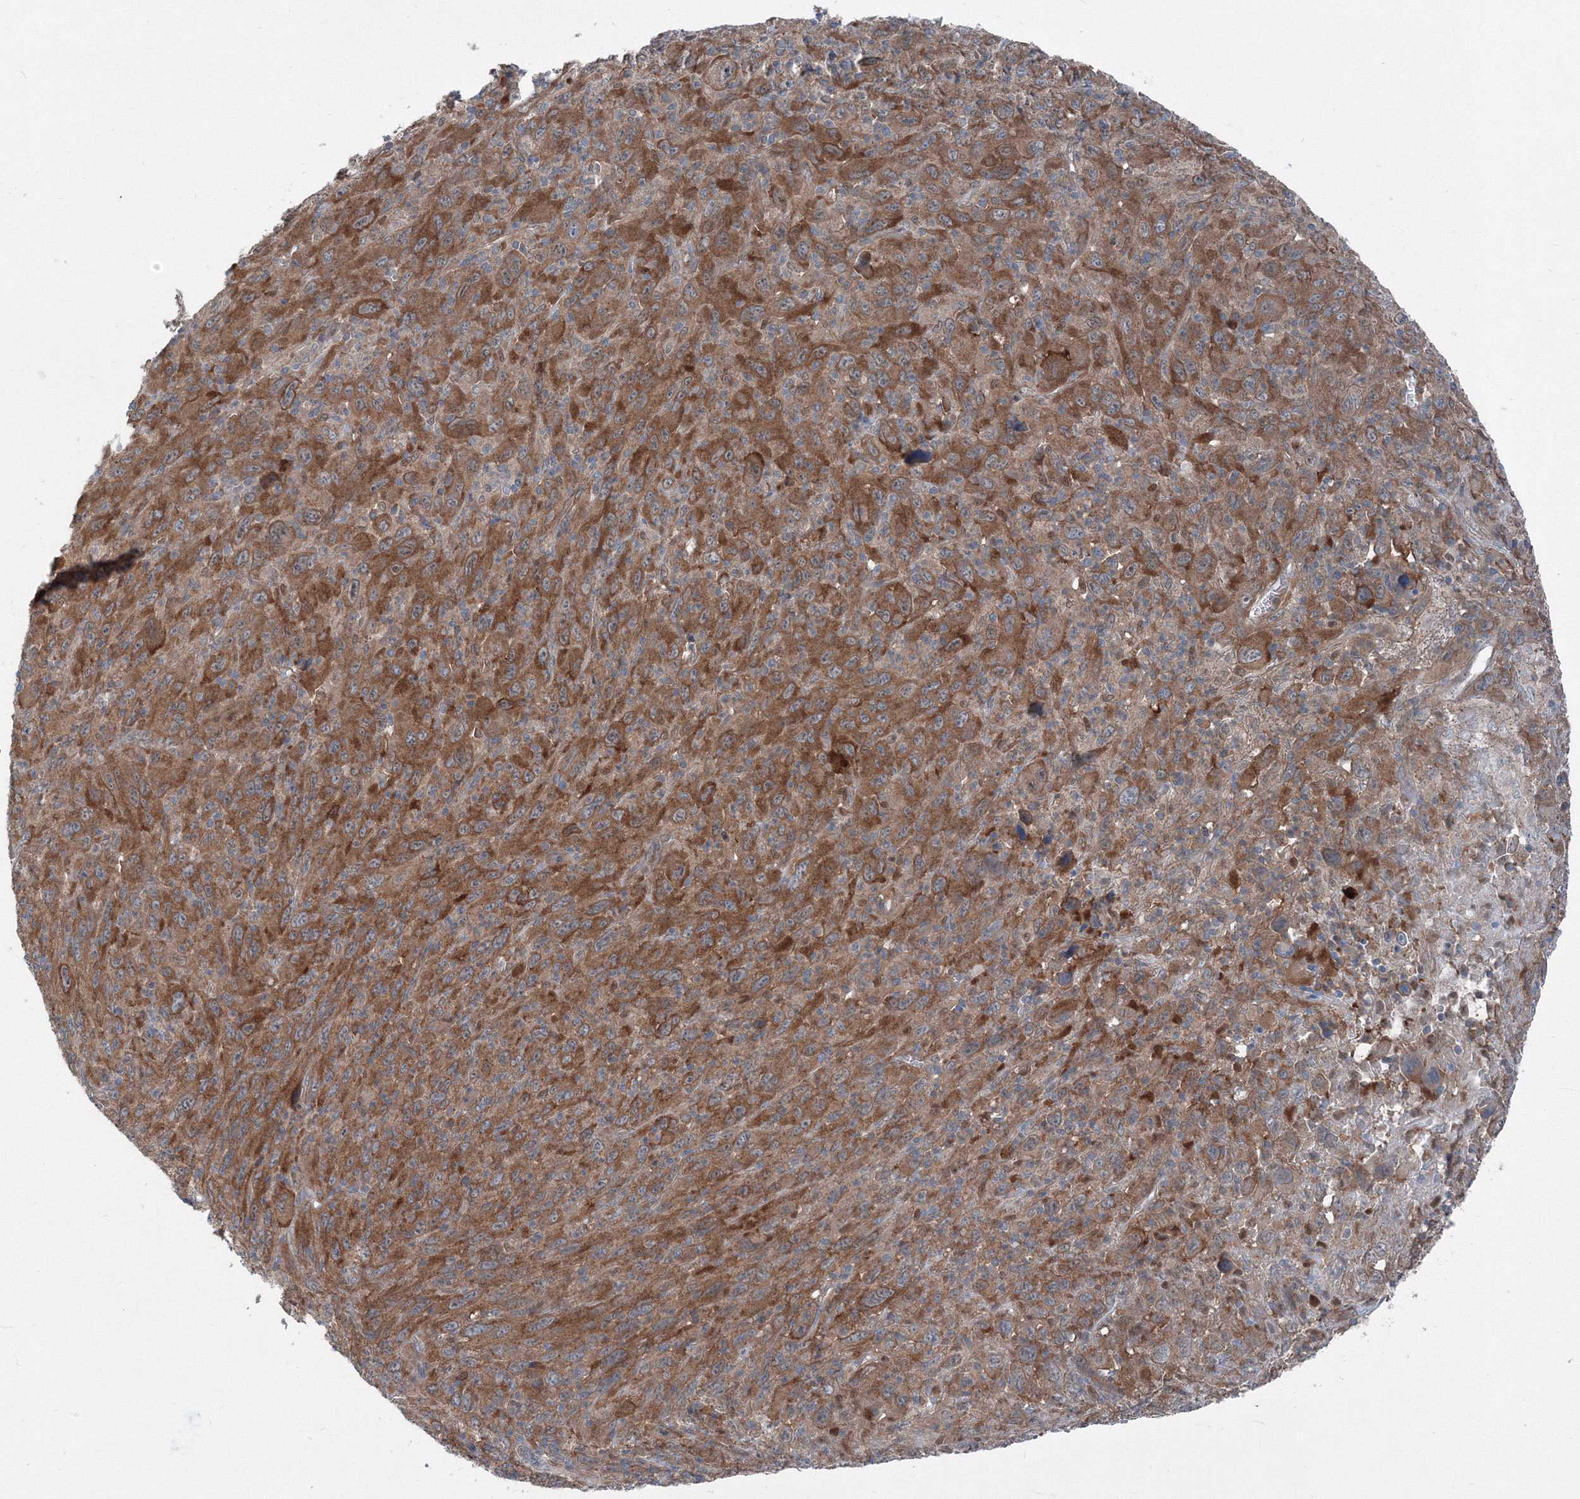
{"staining": {"intensity": "moderate", "quantity": ">75%", "location": "cytoplasmic/membranous"}, "tissue": "melanoma", "cell_type": "Tumor cells", "image_type": "cancer", "snomed": [{"axis": "morphology", "description": "Malignant melanoma, Metastatic site"}, {"axis": "topography", "description": "Skin"}], "caption": "Immunohistochemistry (DAB) staining of malignant melanoma (metastatic site) displays moderate cytoplasmic/membranous protein expression in about >75% of tumor cells.", "gene": "TPRKB", "patient": {"sex": "female", "age": 56}}